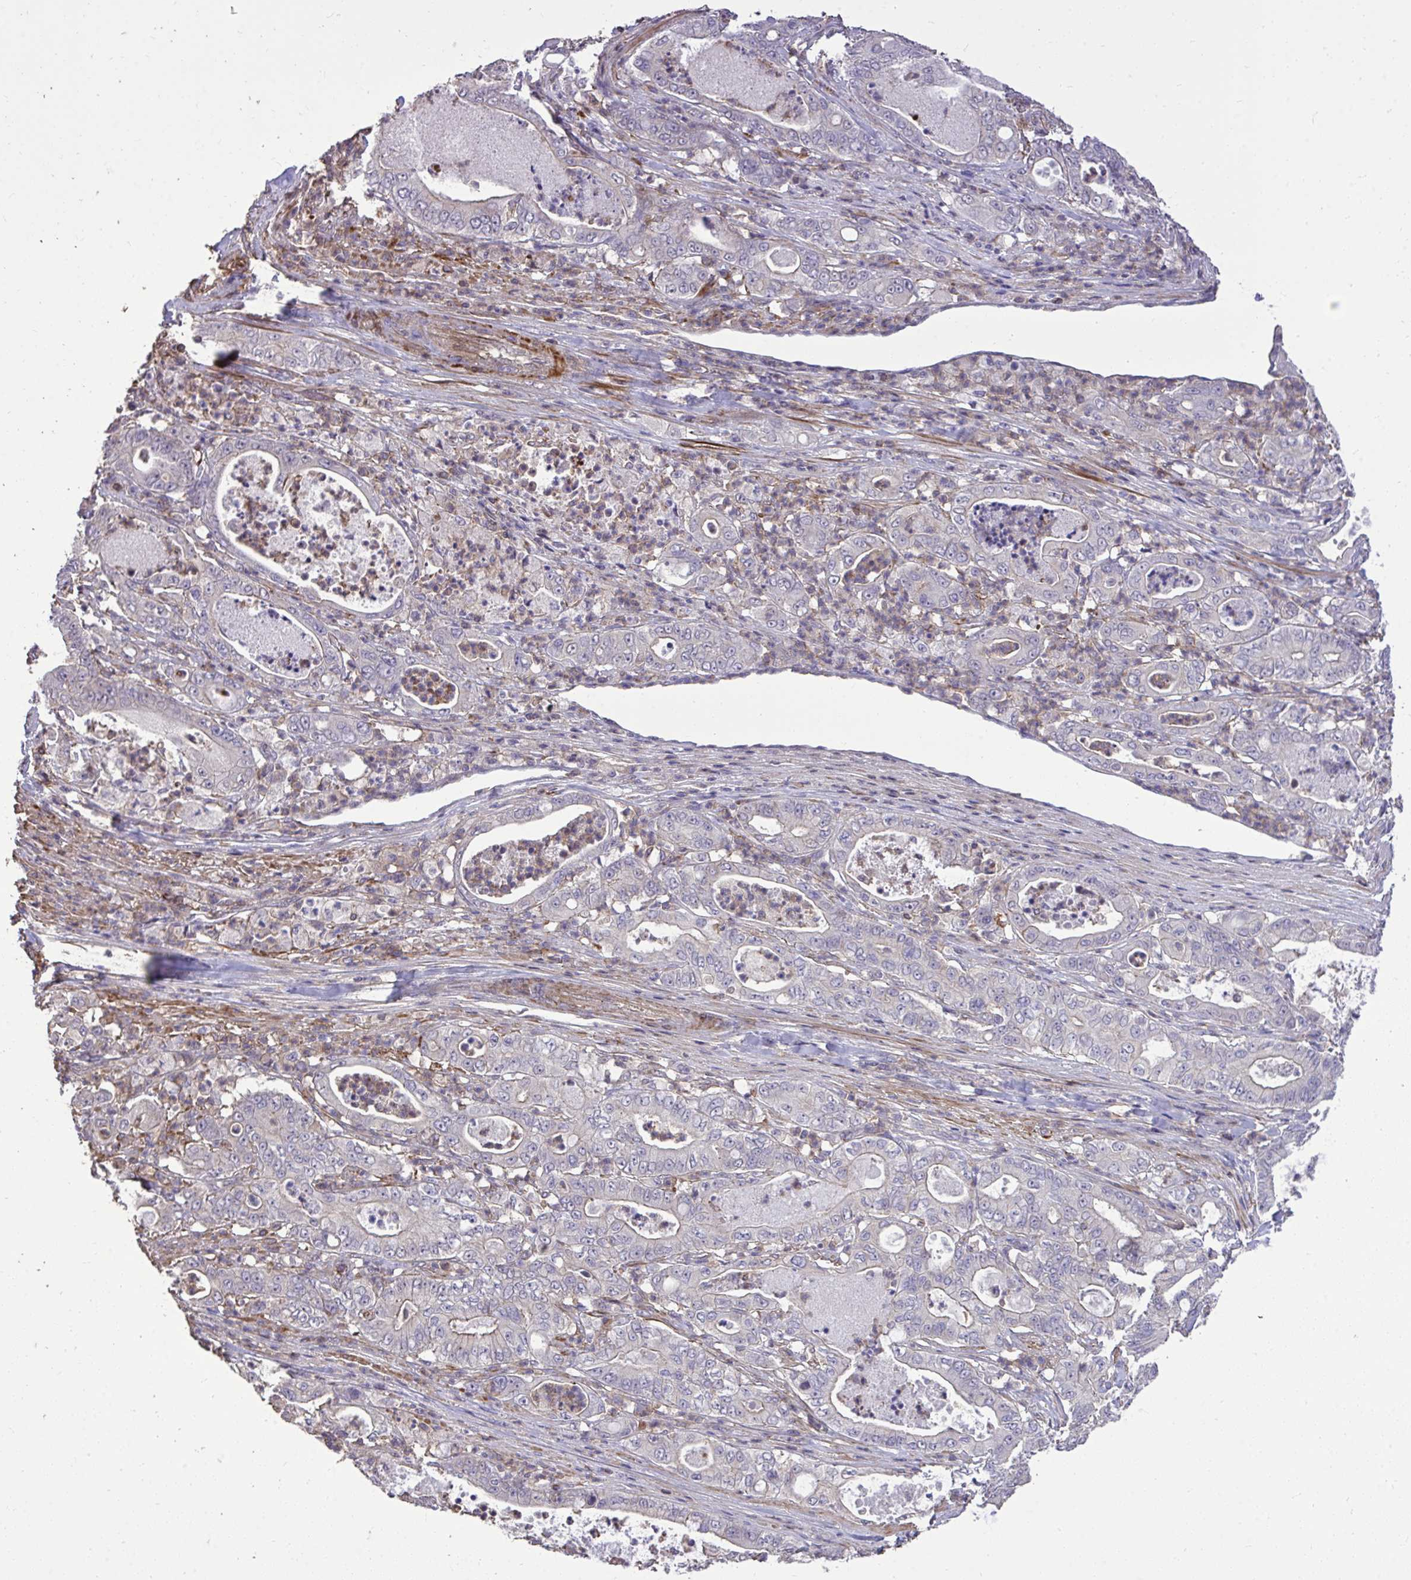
{"staining": {"intensity": "negative", "quantity": "none", "location": "none"}, "tissue": "pancreatic cancer", "cell_type": "Tumor cells", "image_type": "cancer", "snomed": [{"axis": "morphology", "description": "Adenocarcinoma, NOS"}, {"axis": "topography", "description": "Pancreas"}], "caption": "The histopathology image displays no staining of tumor cells in pancreatic adenocarcinoma.", "gene": "IGFL2", "patient": {"sex": "male", "age": 71}}